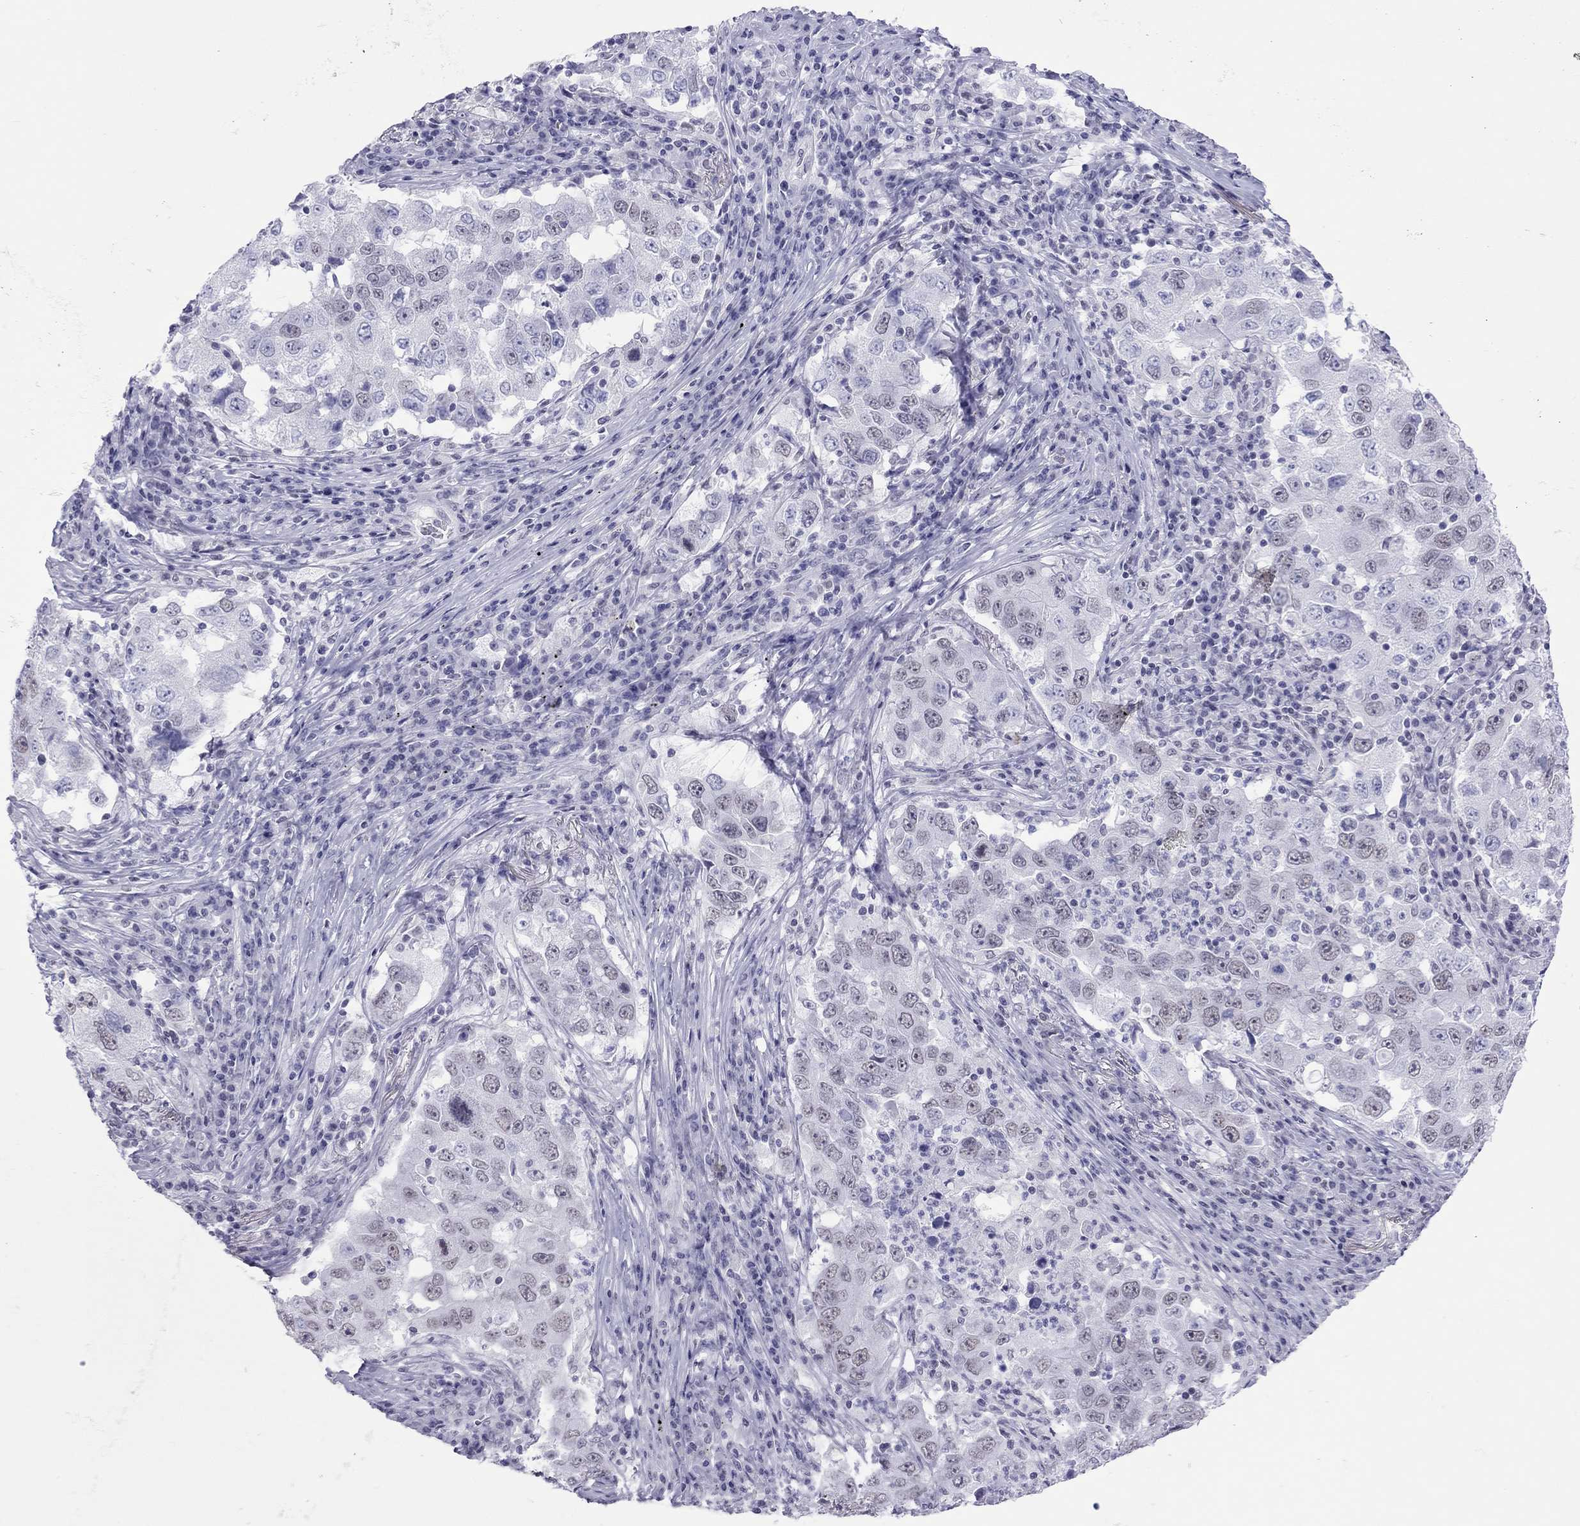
{"staining": {"intensity": "negative", "quantity": "none", "location": "none"}, "tissue": "lung cancer", "cell_type": "Tumor cells", "image_type": "cancer", "snomed": [{"axis": "morphology", "description": "Adenocarcinoma, NOS"}, {"axis": "topography", "description": "Lung"}], "caption": "Micrograph shows no significant protein expression in tumor cells of lung cancer.", "gene": "JHY", "patient": {"sex": "male", "age": 73}}